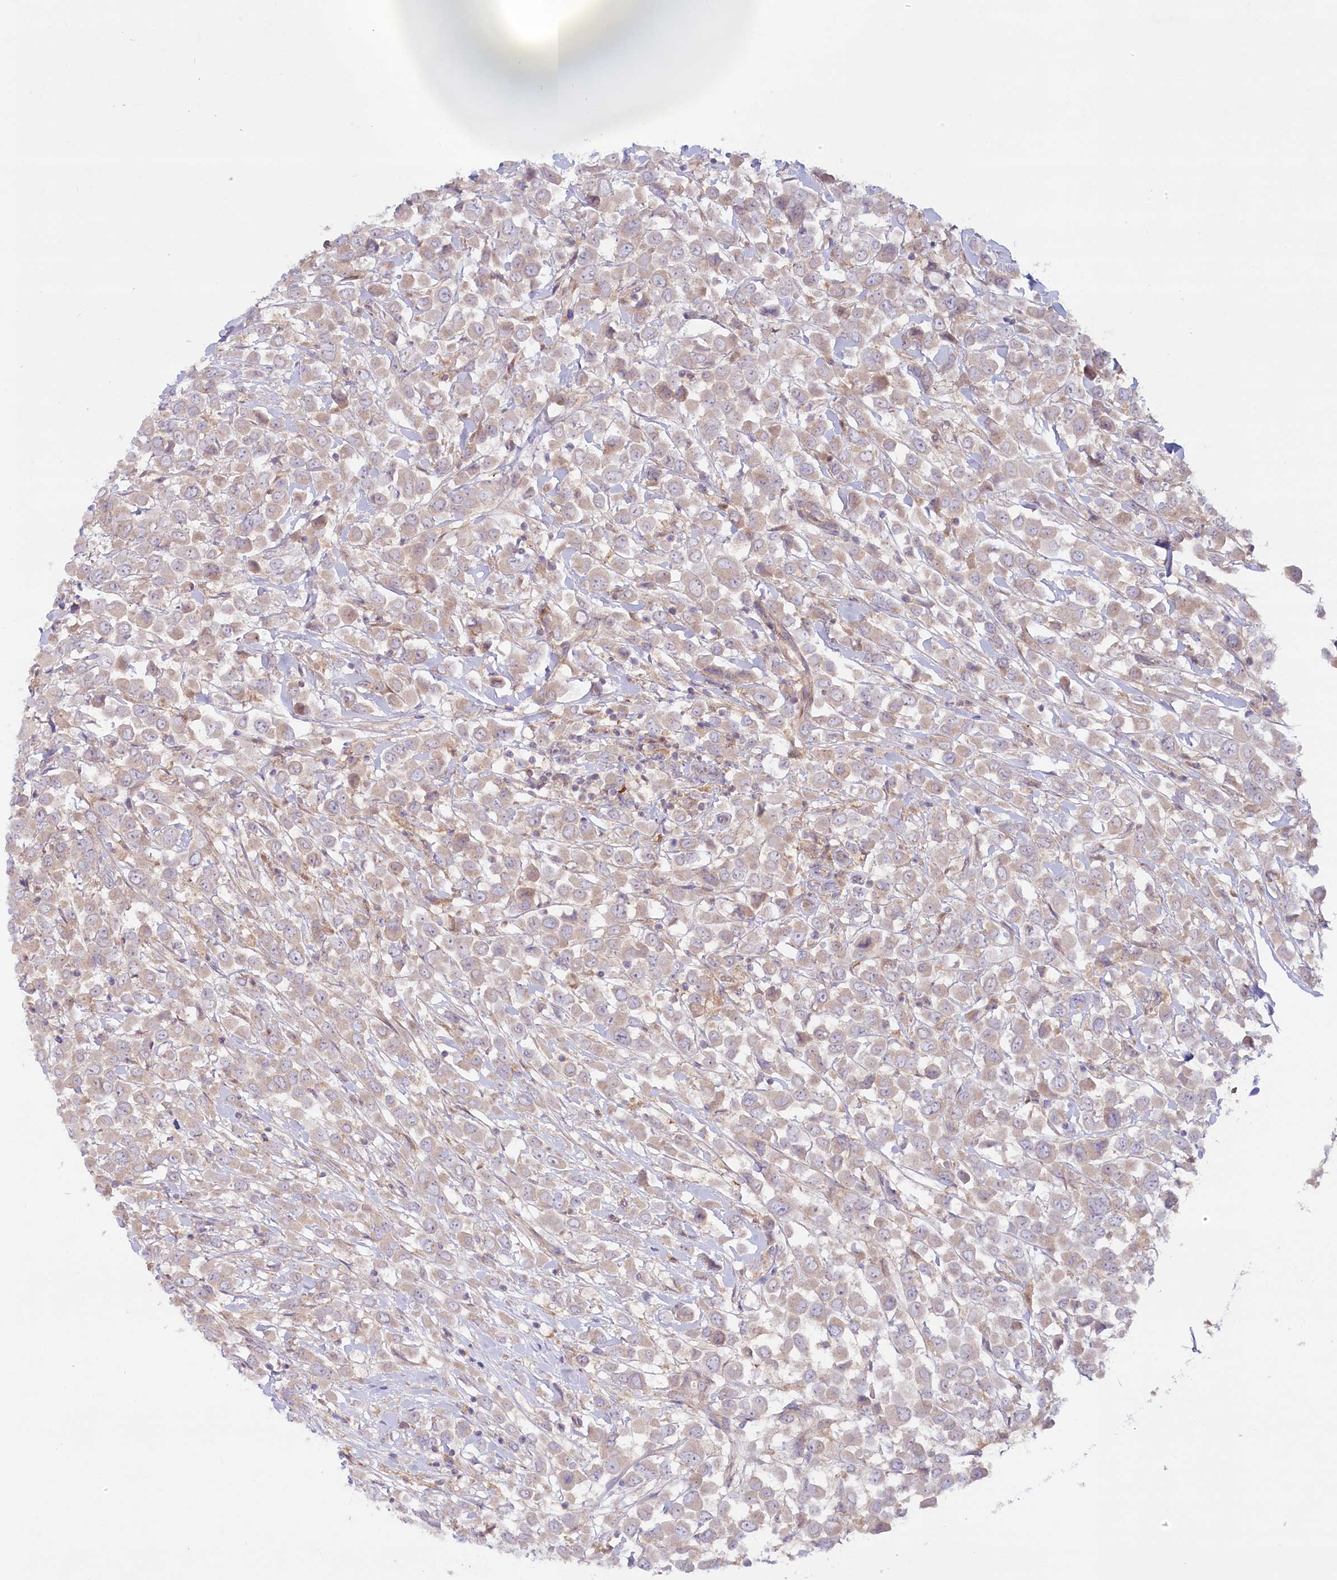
{"staining": {"intensity": "weak", "quantity": "<25%", "location": "cytoplasmic/membranous"}, "tissue": "breast cancer", "cell_type": "Tumor cells", "image_type": "cancer", "snomed": [{"axis": "morphology", "description": "Duct carcinoma"}, {"axis": "topography", "description": "Breast"}], "caption": "Human intraductal carcinoma (breast) stained for a protein using immunohistochemistry (IHC) shows no positivity in tumor cells.", "gene": "TNIP1", "patient": {"sex": "female", "age": 61}}